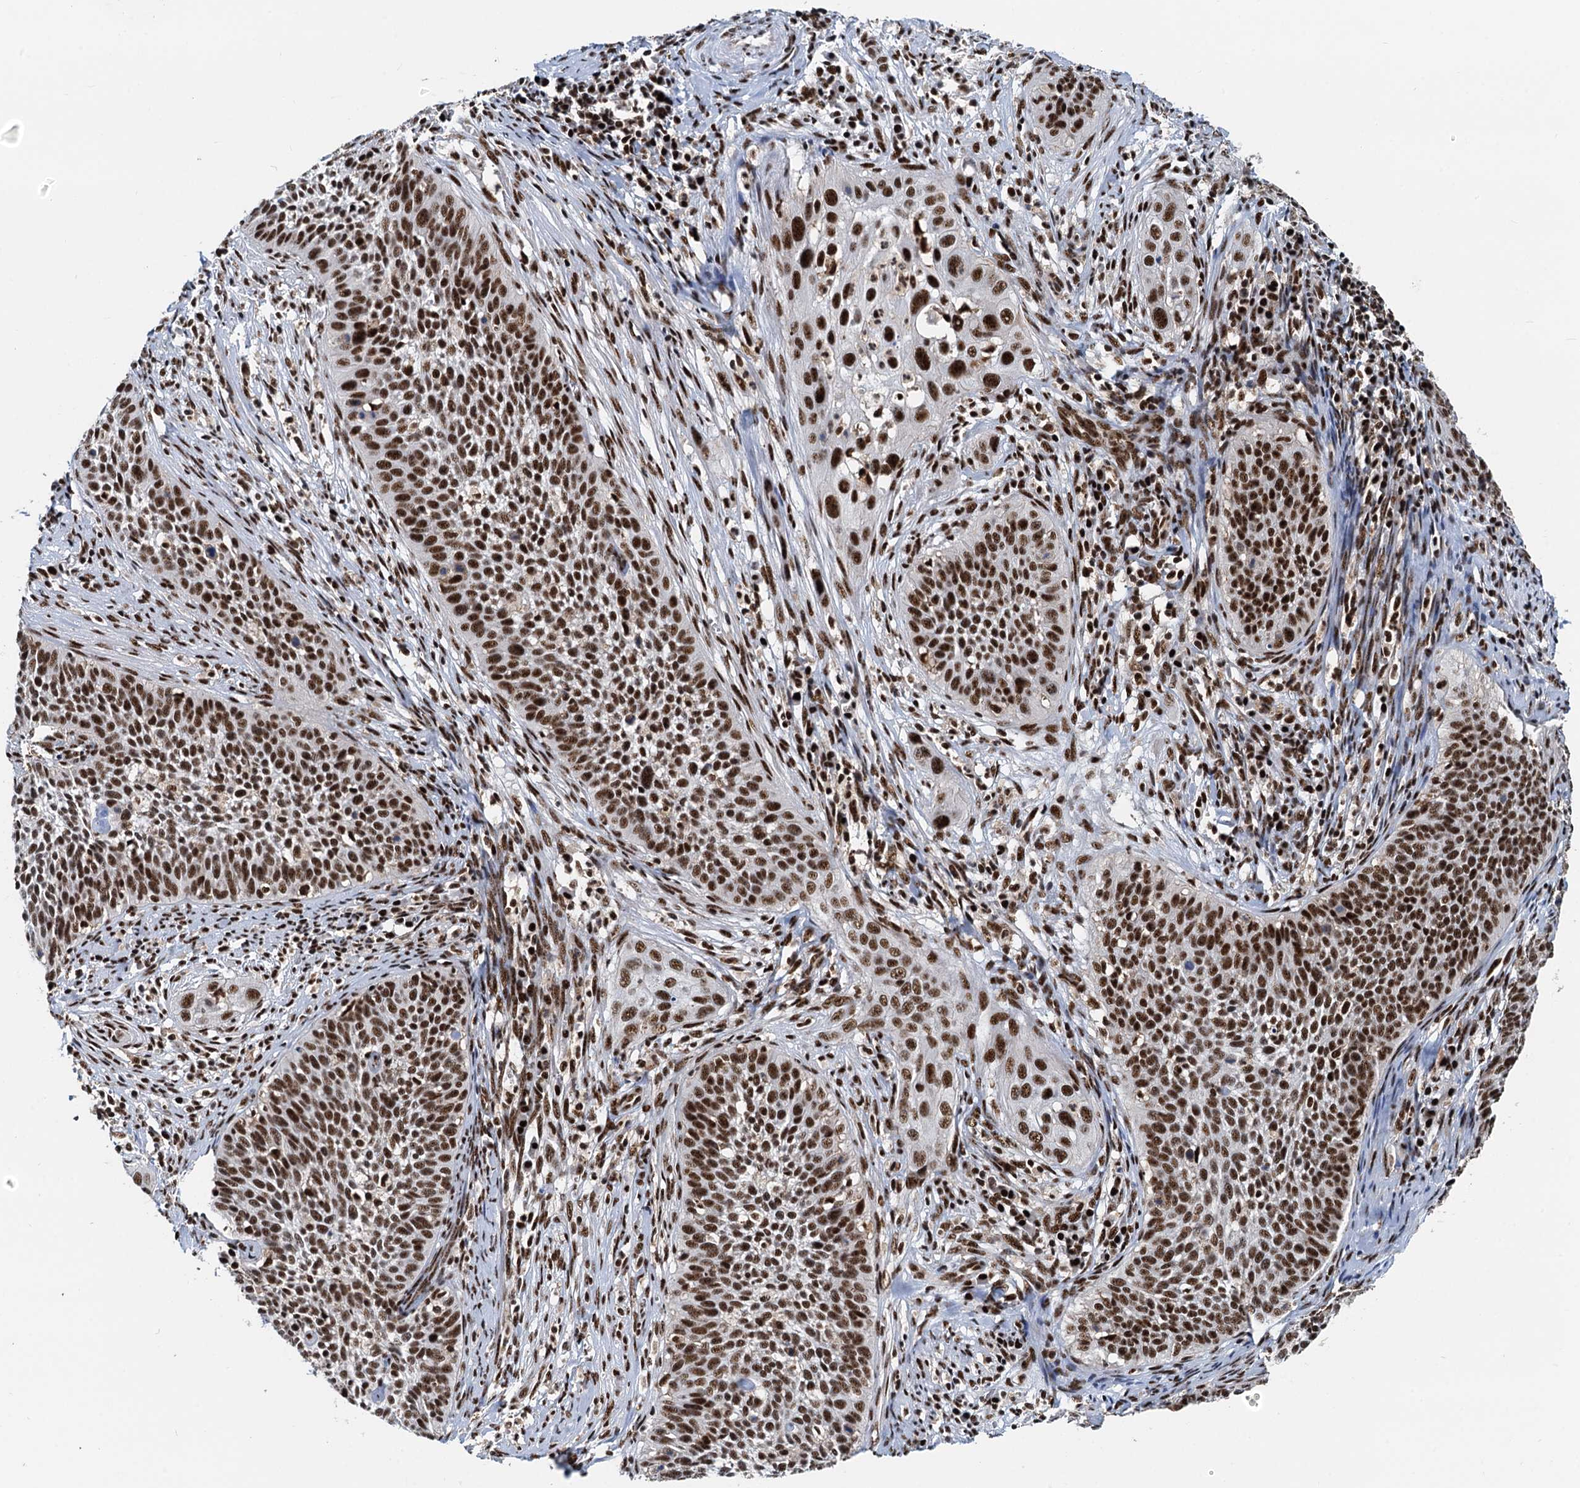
{"staining": {"intensity": "strong", "quantity": ">75%", "location": "nuclear"}, "tissue": "cervical cancer", "cell_type": "Tumor cells", "image_type": "cancer", "snomed": [{"axis": "morphology", "description": "Squamous cell carcinoma, NOS"}, {"axis": "topography", "description": "Cervix"}], "caption": "High-magnification brightfield microscopy of cervical cancer stained with DAB (brown) and counterstained with hematoxylin (blue). tumor cells exhibit strong nuclear staining is identified in about>75% of cells. (Brightfield microscopy of DAB IHC at high magnification).", "gene": "RBM26", "patient": {"sex": "female", "age": 34}}